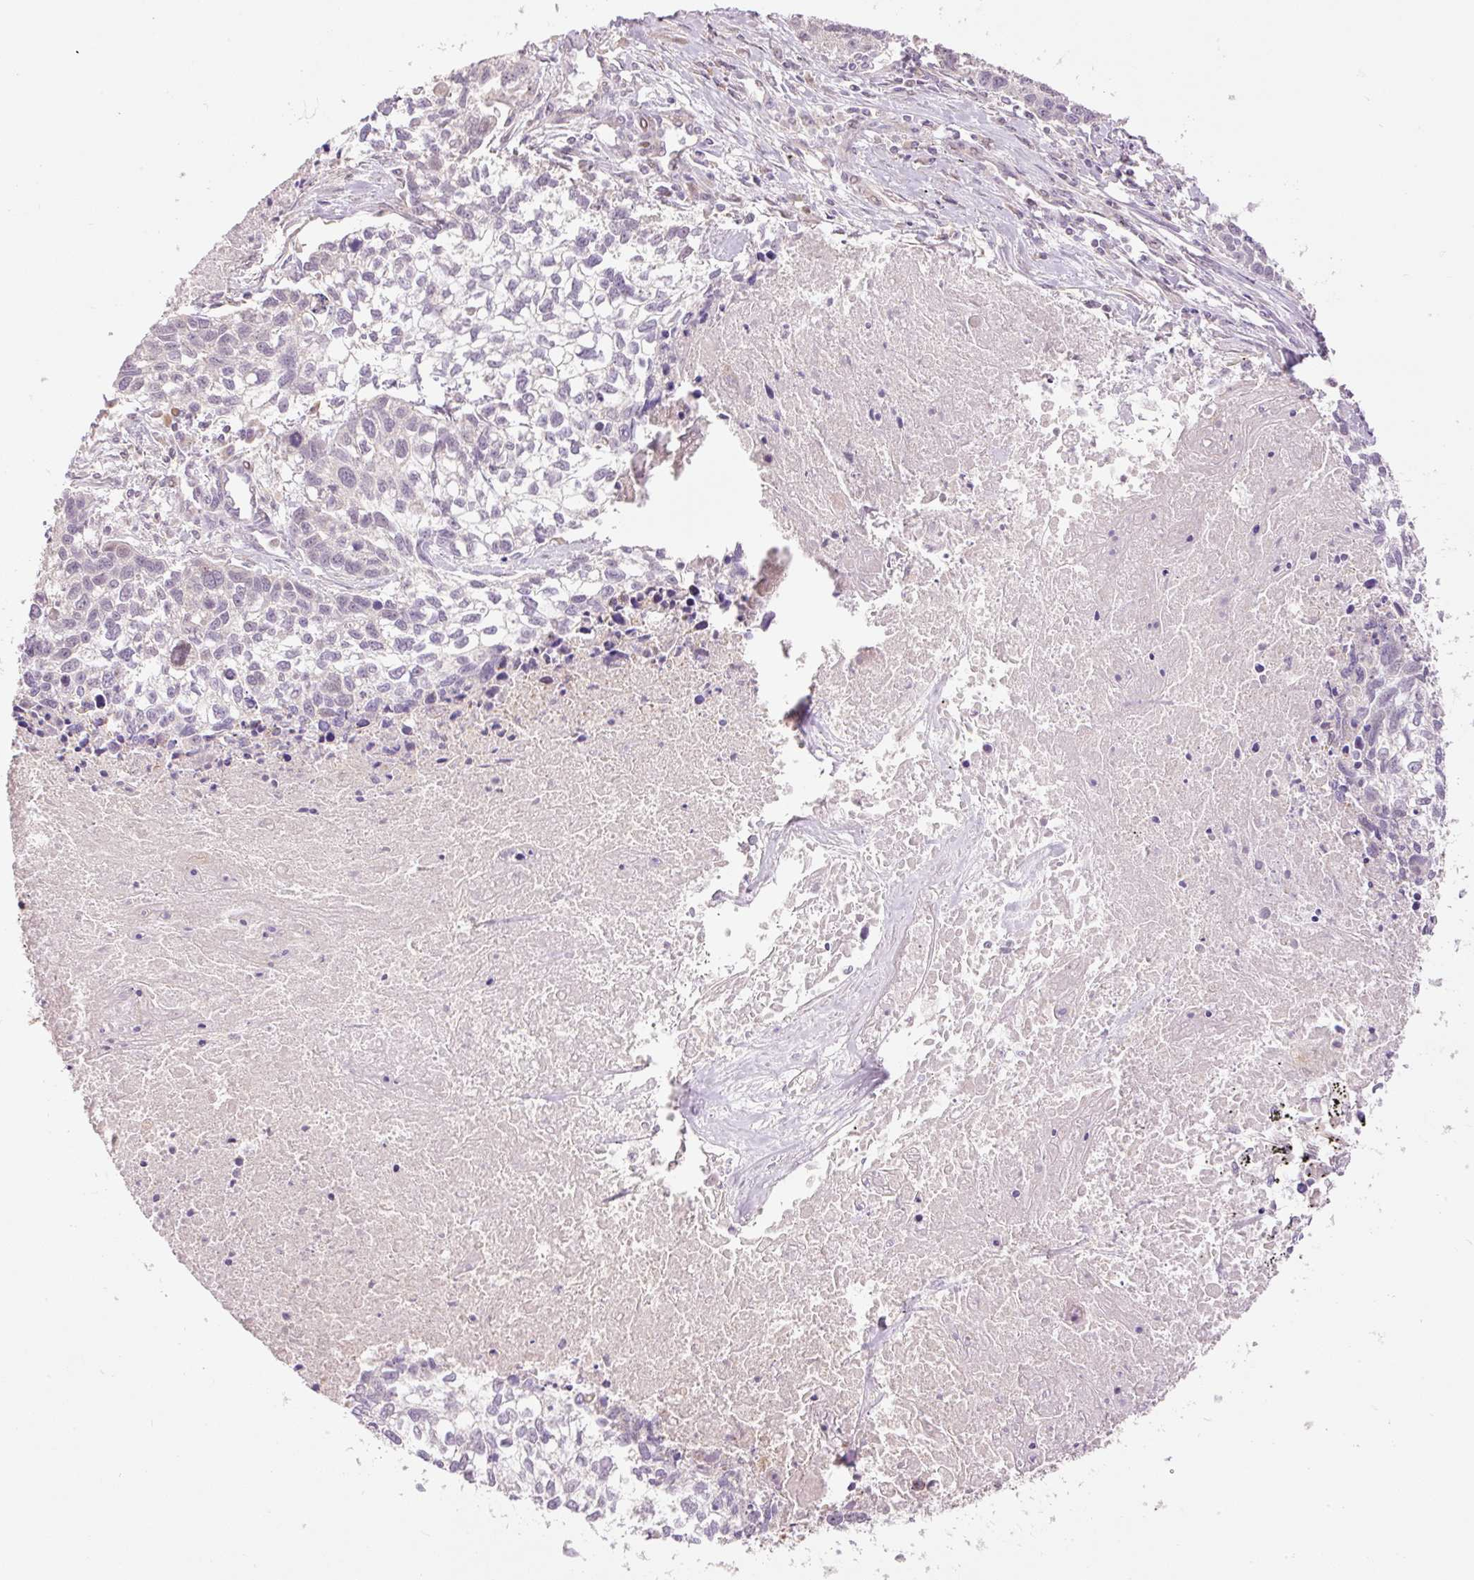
{"staining": {"intensity": "negative", "quantity": "none", "location": "none"}, "tissue": "lung cancer", "cell_type": "Tumor cells", "image_type": "cancer", "snomed": [{"axis": "morphology", "description": "Squamous cell carcinoma, NOS"}, {"axis": "topography", "description": "Lung"}], "caption": "IHC micrograph of neoplastic tissue: human lung cancer (squamous cell carcinoma) stained with DAB (3,3'-diaminobenzidine) exhibits no significant protein positivity in tumor cells. Nuclei are stained in blue.", "gene": "SLC29A3", "patient": {"sex": "male", "age": 74}}